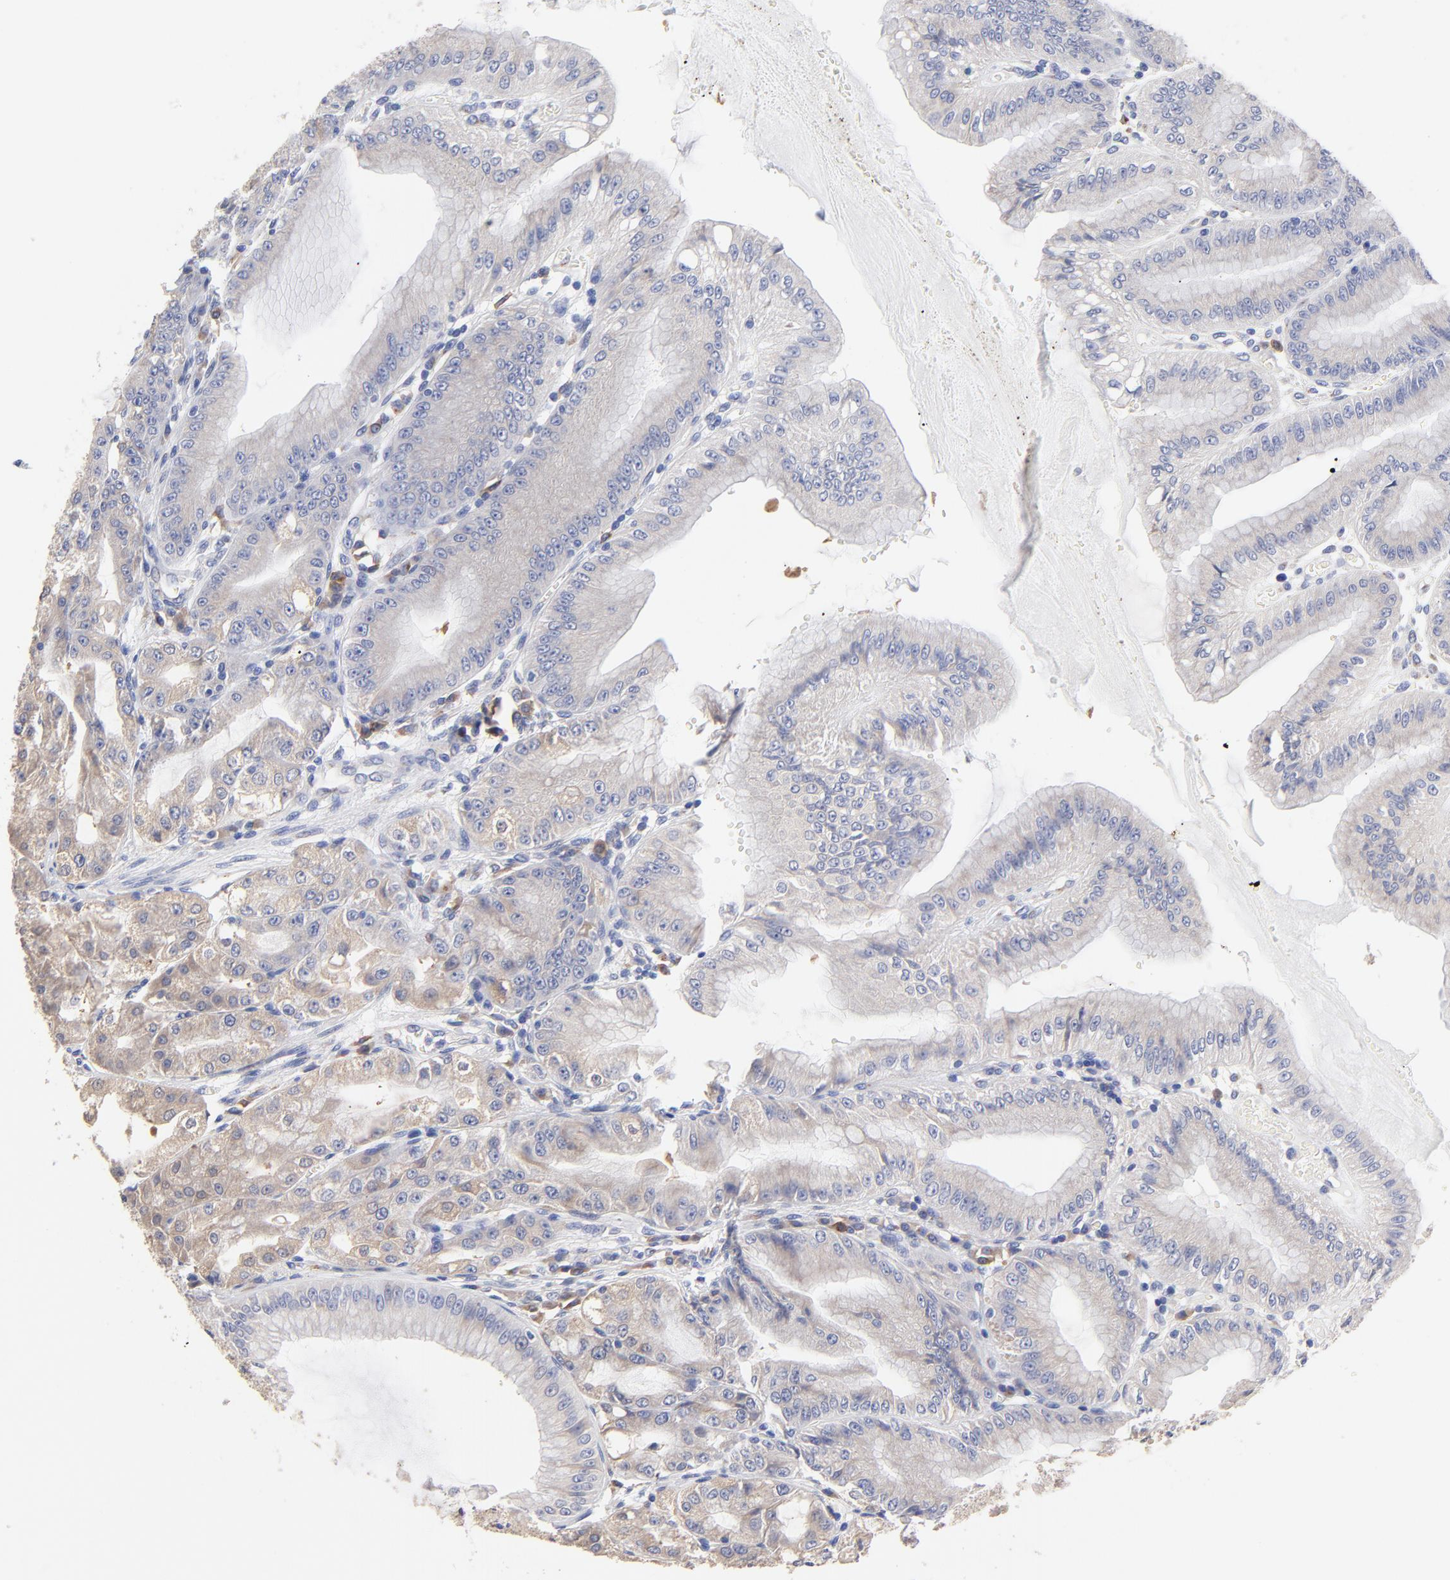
{"staining": {"intensity": "weak", "quantity": "25%-75%", "location": "cytoplasmic/membranous"}, "tissue": "stomach", "cell_type": "Glandular cells", "image_type": "normal", "snomed": [{"axis": "morphology", "description": "Normal tissue, NOS"}, {"axis": "topography", "description": "Stomach, lower"}], "caption": "Immunohistochemical staining of normal stomach displays weak cytoplasmic/membranous protein positivity in about 25%-75% of glandular cells. The staining was performed using DAB, with brown indicating positive protein expression. Nuclei are stained blue with hematoxylin.", "gene": "LAX1", "patient": {"sex": "male", "age": 71}}